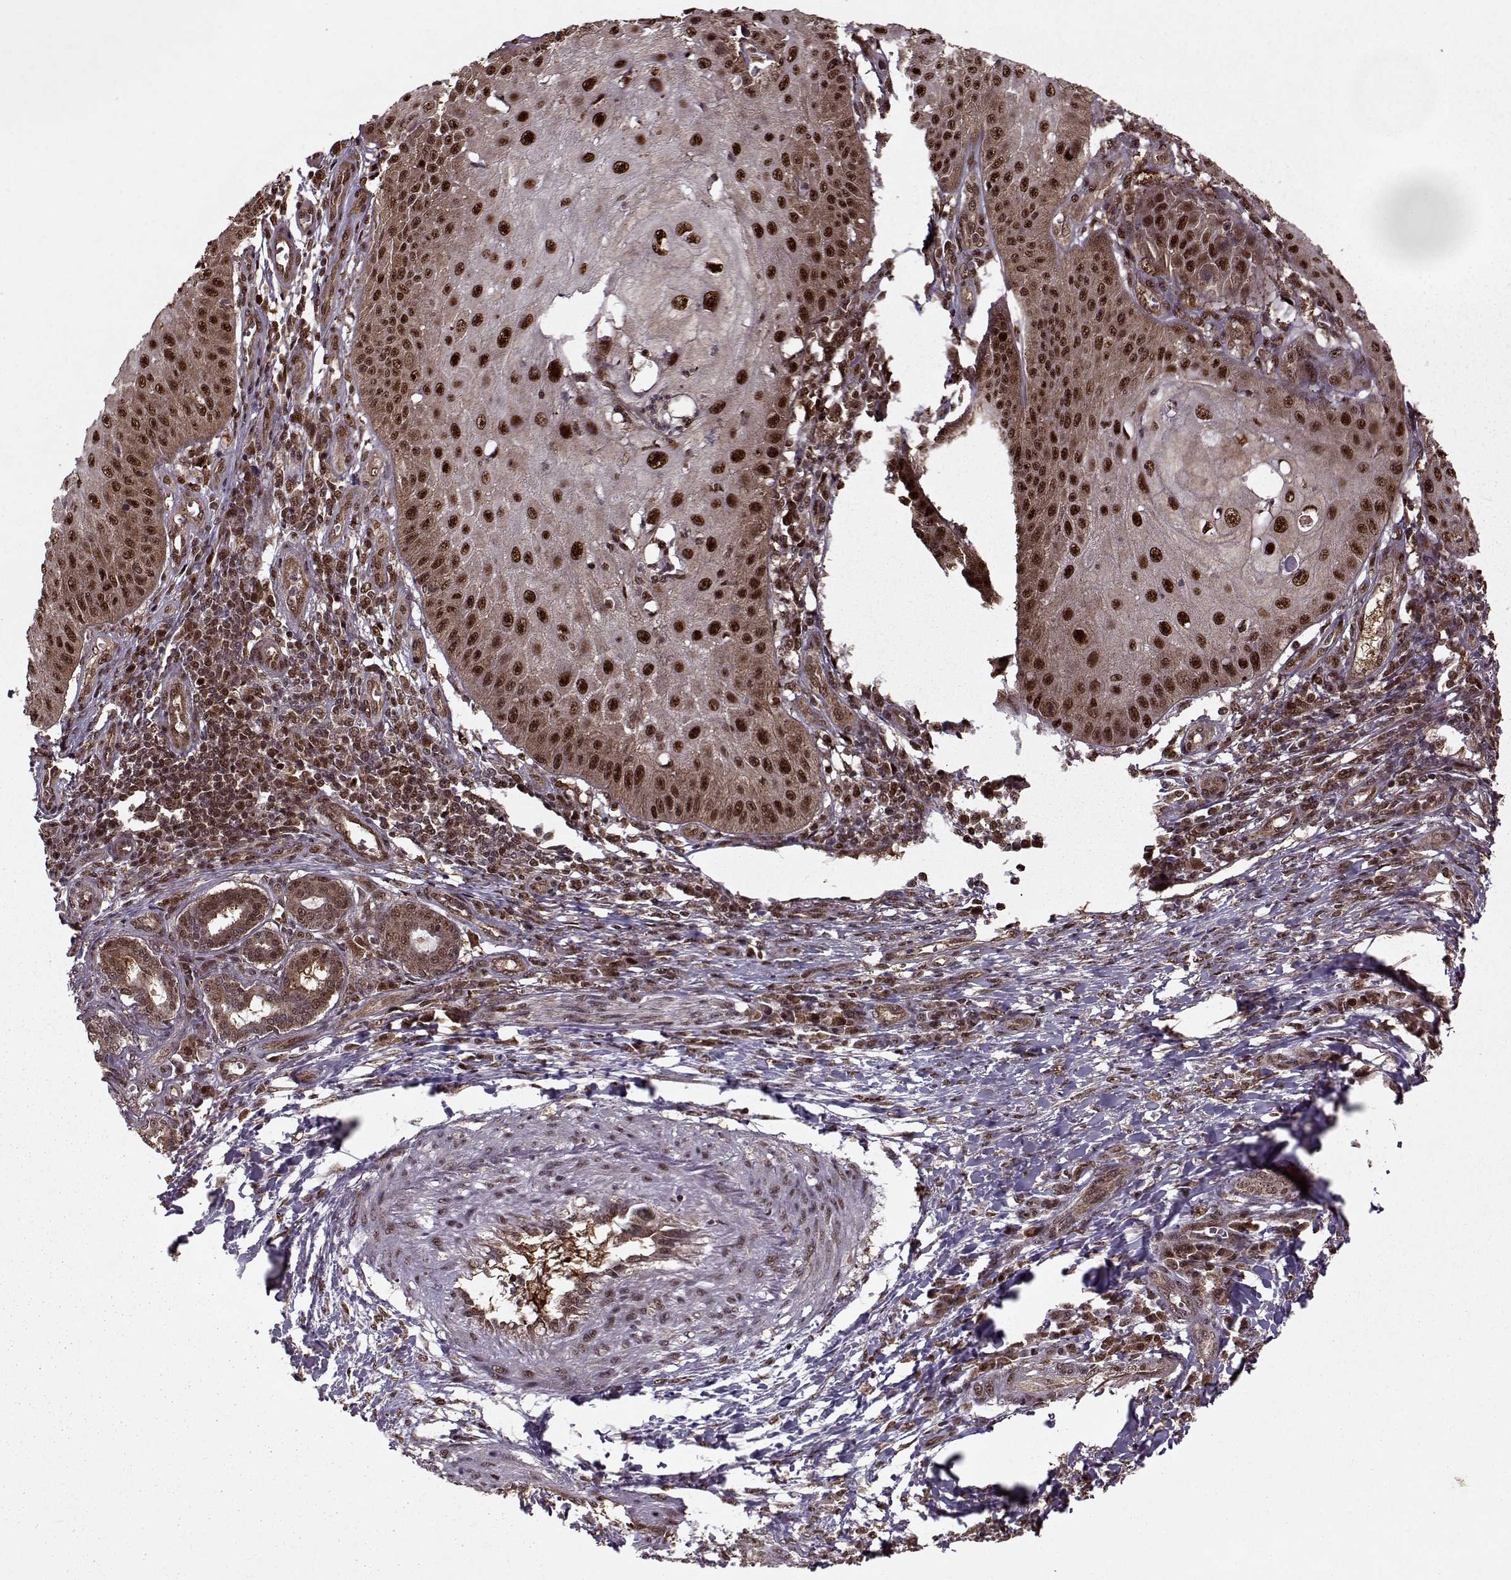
{"staining": {"intensity": "strong", "quantity": ">75%", "location": "nuclear"}, "tissue": "skin cancer", "cell_type": "Tumor cells", "image_type": "cancer", "snomed": [{"axis": "morphology", "description": "Squamous cell carcinoma, NOS"}, {"axis": "topography", "description": "Skin"}], "caption": "DAB immunohistochemical staining of skin squamous cell carcinoma exhibits strong nuclear protein staining in approximately >75% of tumor cells.", "gene": "PSMA7", "patient": {"sex": "male", "age": 70}}